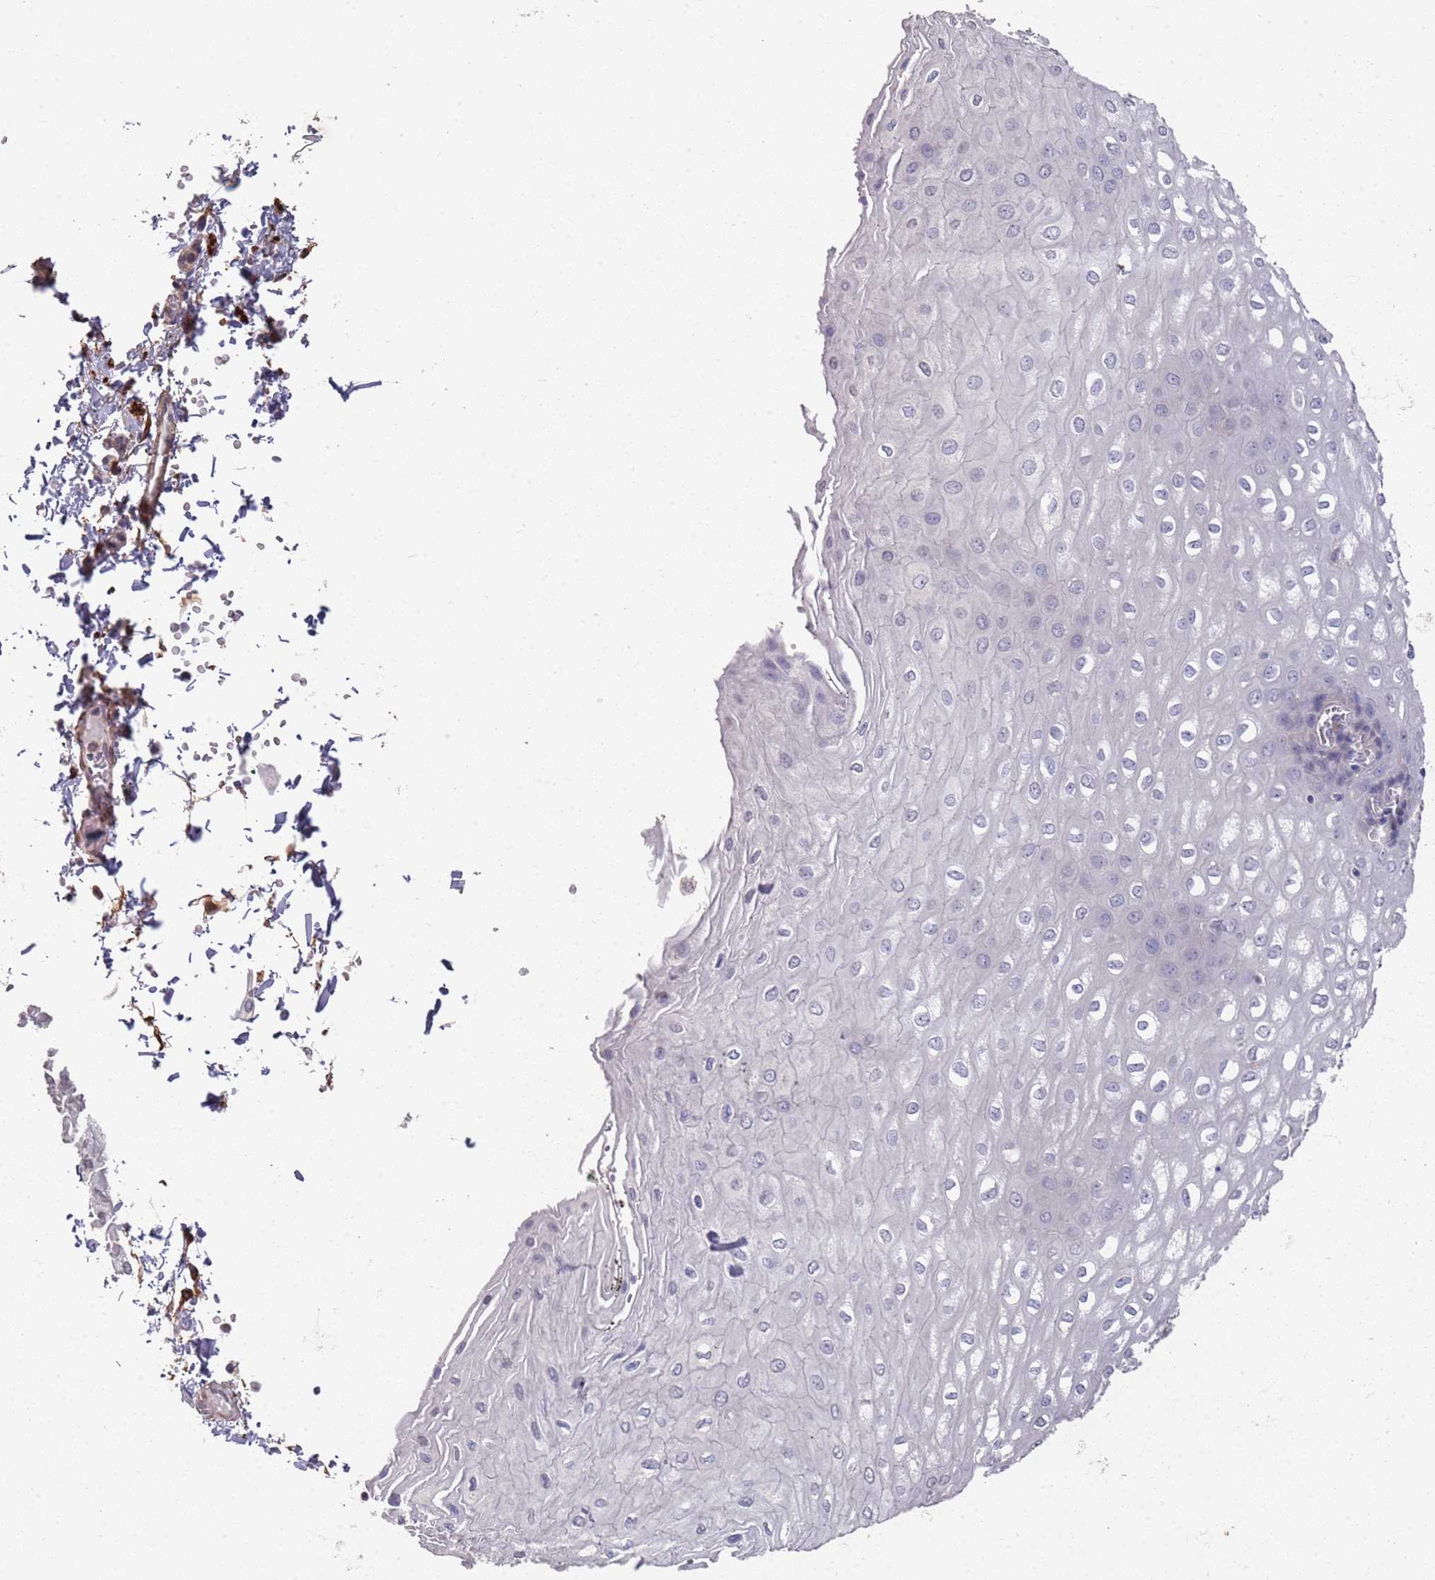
{"staining": {"intensity": "negative", "quantity": "none", "location": "none"}, "tissue": "esophagus", "cell_type": "Squamous epithelial cells", "image_type": "normal", "snomed": [{"axis": "morphology", "description": "Normal tissue, NOS"}, {"axis": "topography", "description": "Esophagus"}], "caption": "Immunohistochemical staining of normal human esophagus shows no significant staining in squamous epithelial cells. (Stains: DAB (3,3'-diaminobenzidine) immunohistochemistry with hematoxylin counter stain, Microscopy: brightfield microscopy at high magnification).", "gene": "ANK2", "patient": {"sex": "male", "age": 60}}